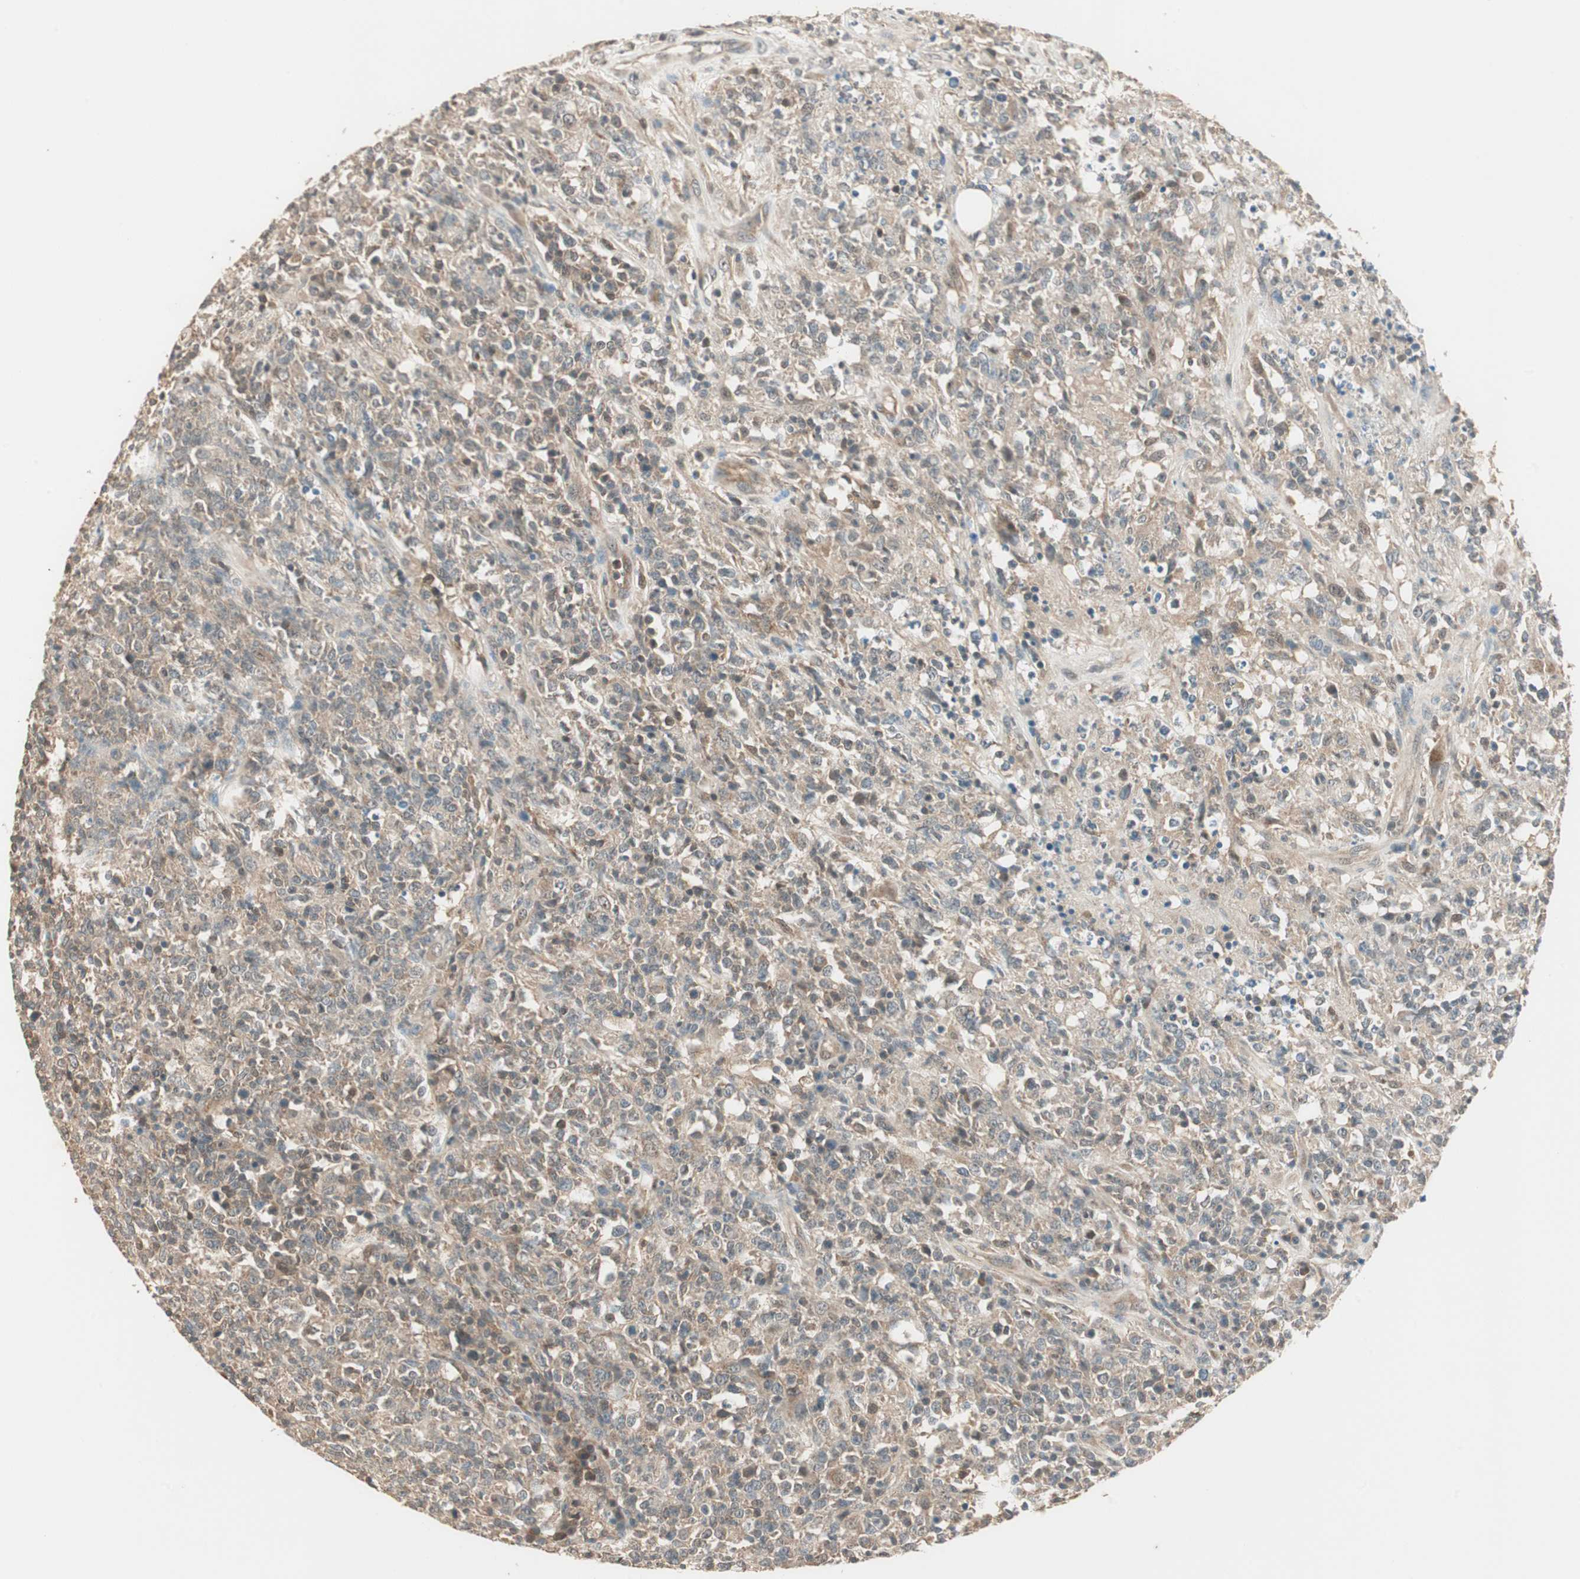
{"staining": {"intensity": "weak", "quantity": ">75%", "location": "cytoplasmic/membranous"}, "tissue": "lymphoma", "cell_type": "Tumor cells", "image_type": "cancer", "snomed": [{"axis": "morphology", "description": "Malignant lymphoma, non-Hodgkin's type, High grade"}, {"axis": "topography", "description": "Lymph node"}], "caption": "Brown immunohistochemical staining in high-grade malignant lymphoma, non-Hodgkin's type shows weak cytoplasmic/membranous expression in about >75% of tumor cells.", "gene": "TRIM21", "patient": {"sex": "female", "age": 84}}